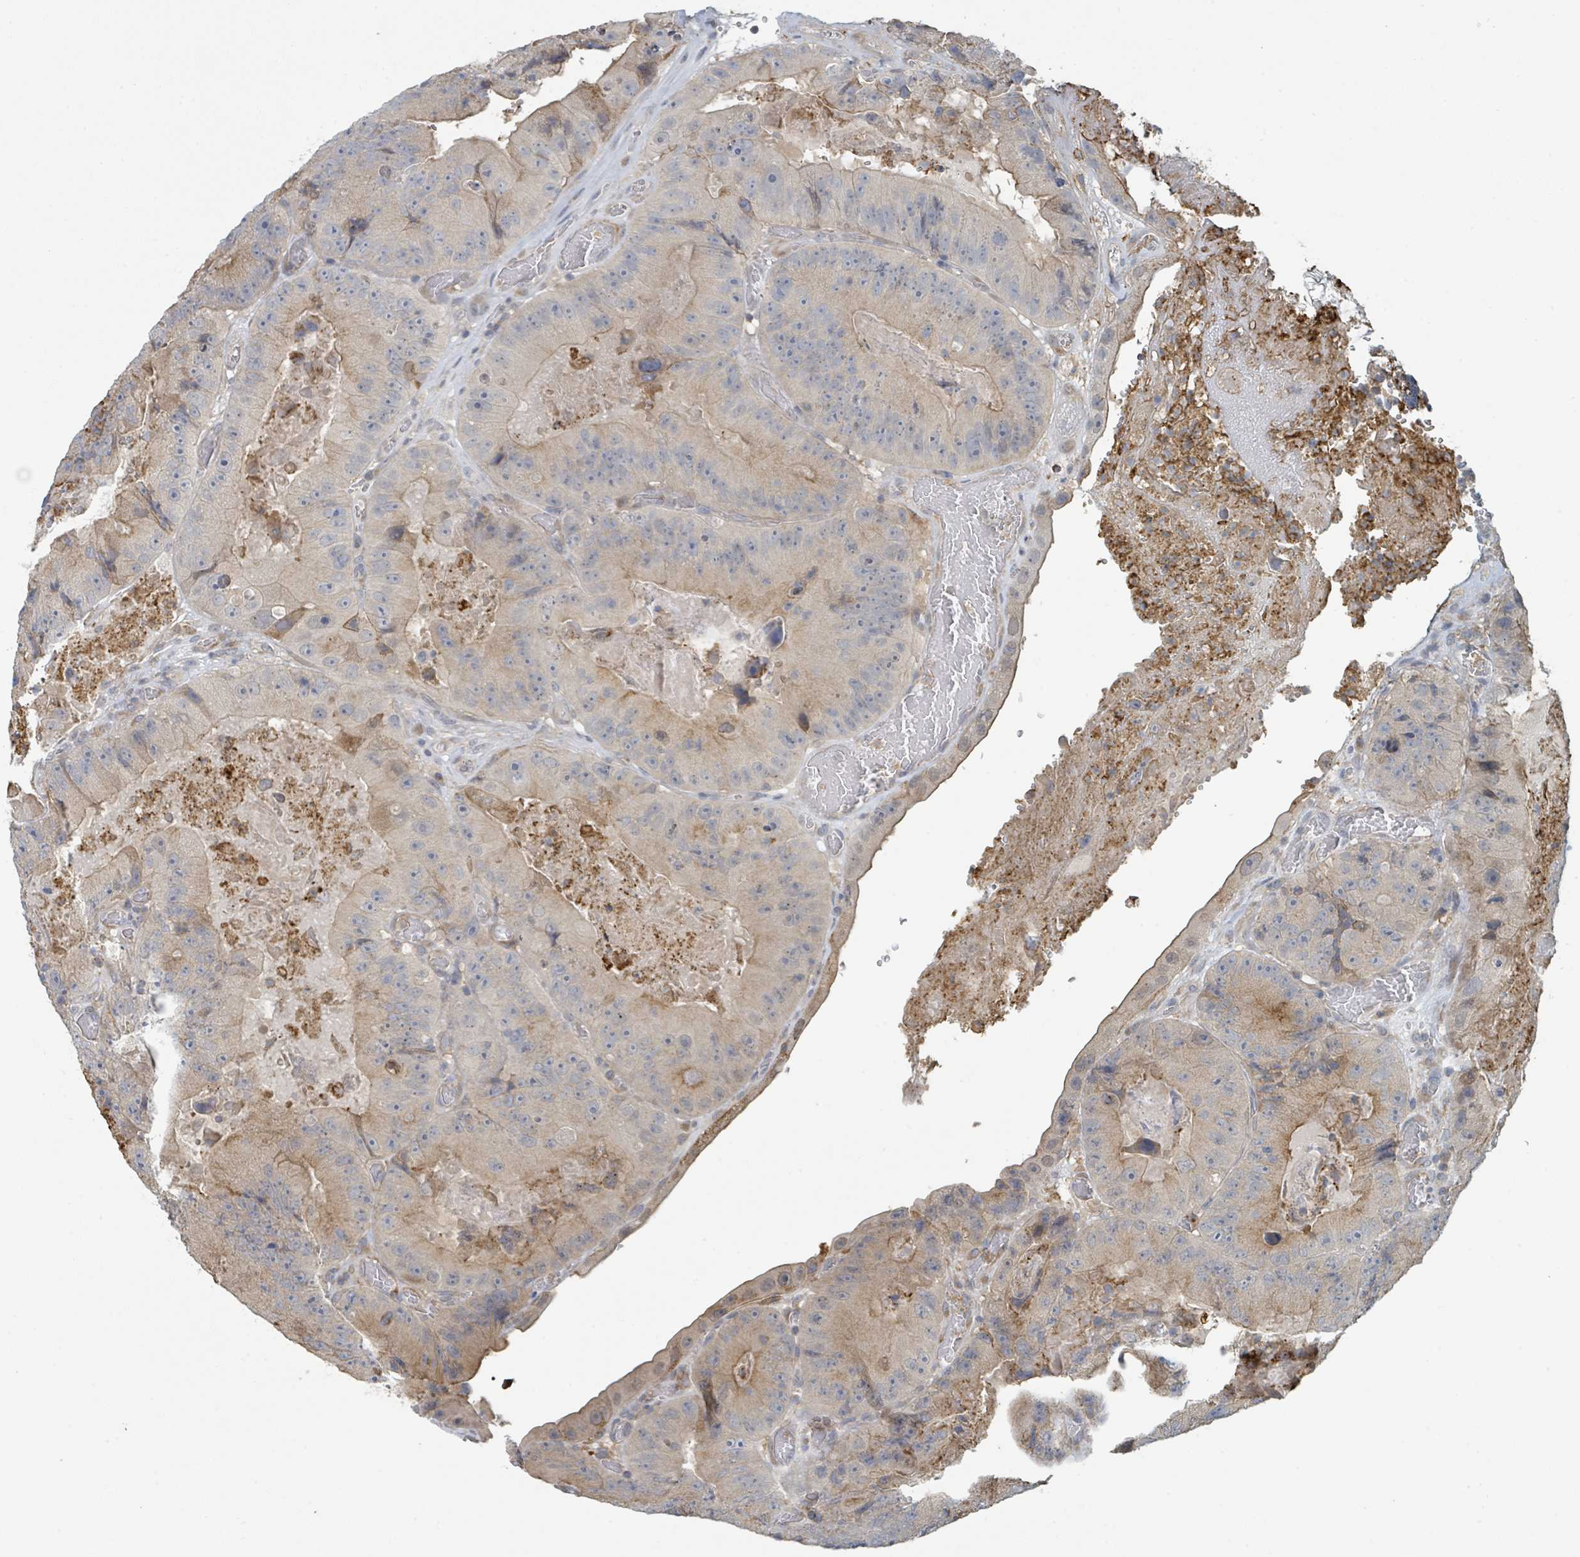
{"staining": {"intensity": "moderate", "quantity": "25%-75%", "location": "cytoplasmic/membranous"}, "tissue": "colorectal cancer", "cell_type": "Tumor cells", "image_type": "cancer", "snomed": [{"axis": "morphology", "description": "Adenocarcinoma, NOS"}, {"axis": "topography", "description": "Colon"}], "caption": "Immunohistochemistry (IHC) (DAB (3,3'-diaminobenzidine)) staining of human colorectal adenocarcinoma displays moderate cytoplasmic/membranous protein staining in approximately 25%-75% of tumor cells. Nuclei are stained in blue.", "gene": "LRRC42", "patient": {"sex": "female", "age": 86}}